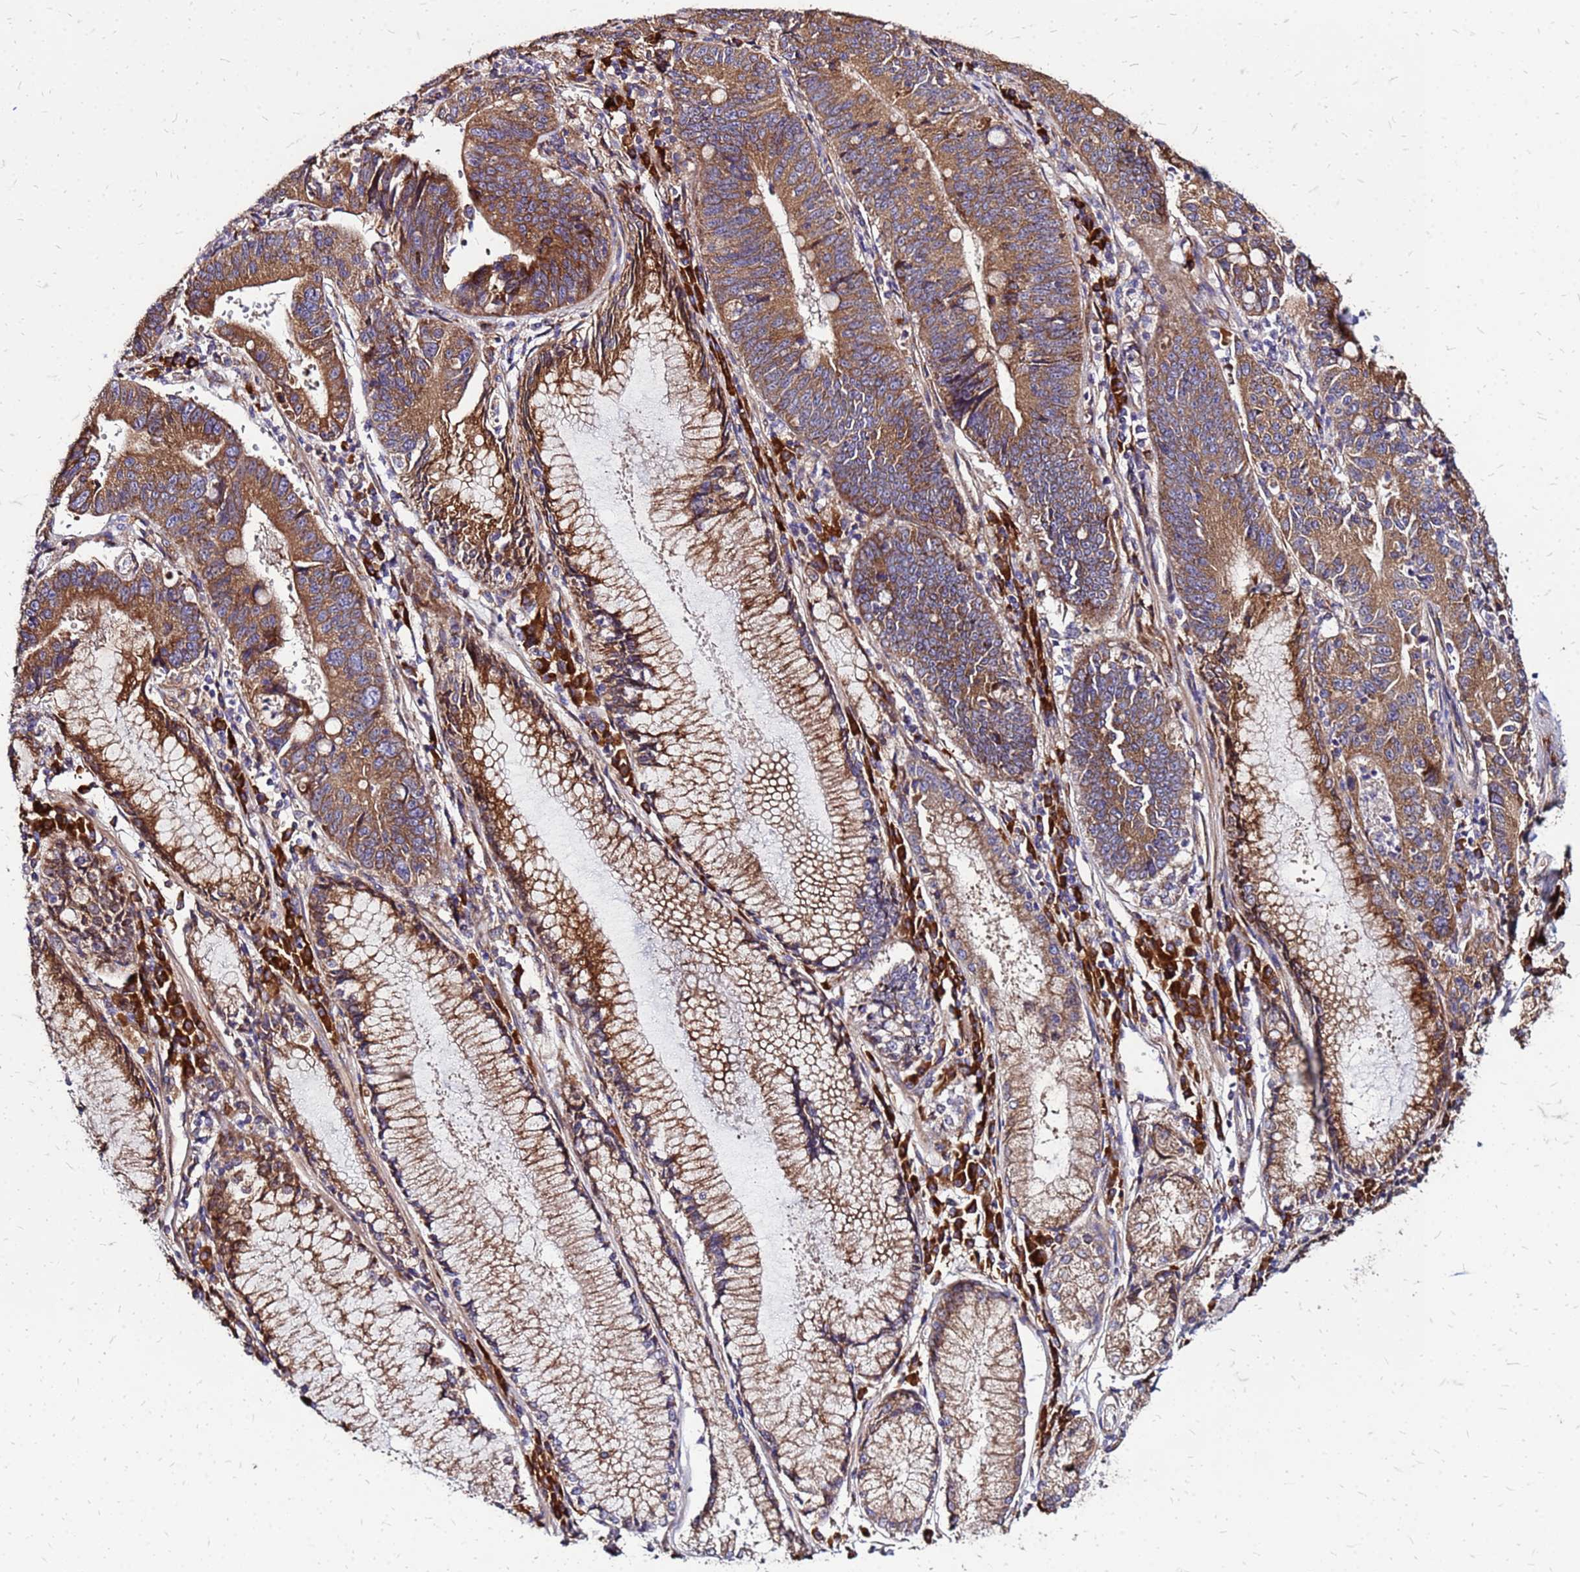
{"staining": {"intensity": "moderate", "quantity": ">75%", "location": "cytoplasmic/membranous"}, "tissue": "stomach cancer", "cell_type": "Tumor cells", "image_type": "cancer", "snomed": [{"axis": "morphology", "description": "Adenocarcinoma, NOS"}, {"axis": "topography", "description": "Stomach"}], "caption": "Protein expression analysis of stomach adenocarcinoma shows moderate cytoplasmic/membranous staining in about >75% of tumor cells.", "gene": "VMO1", "patient": {"sex": "male", "age": 59}}